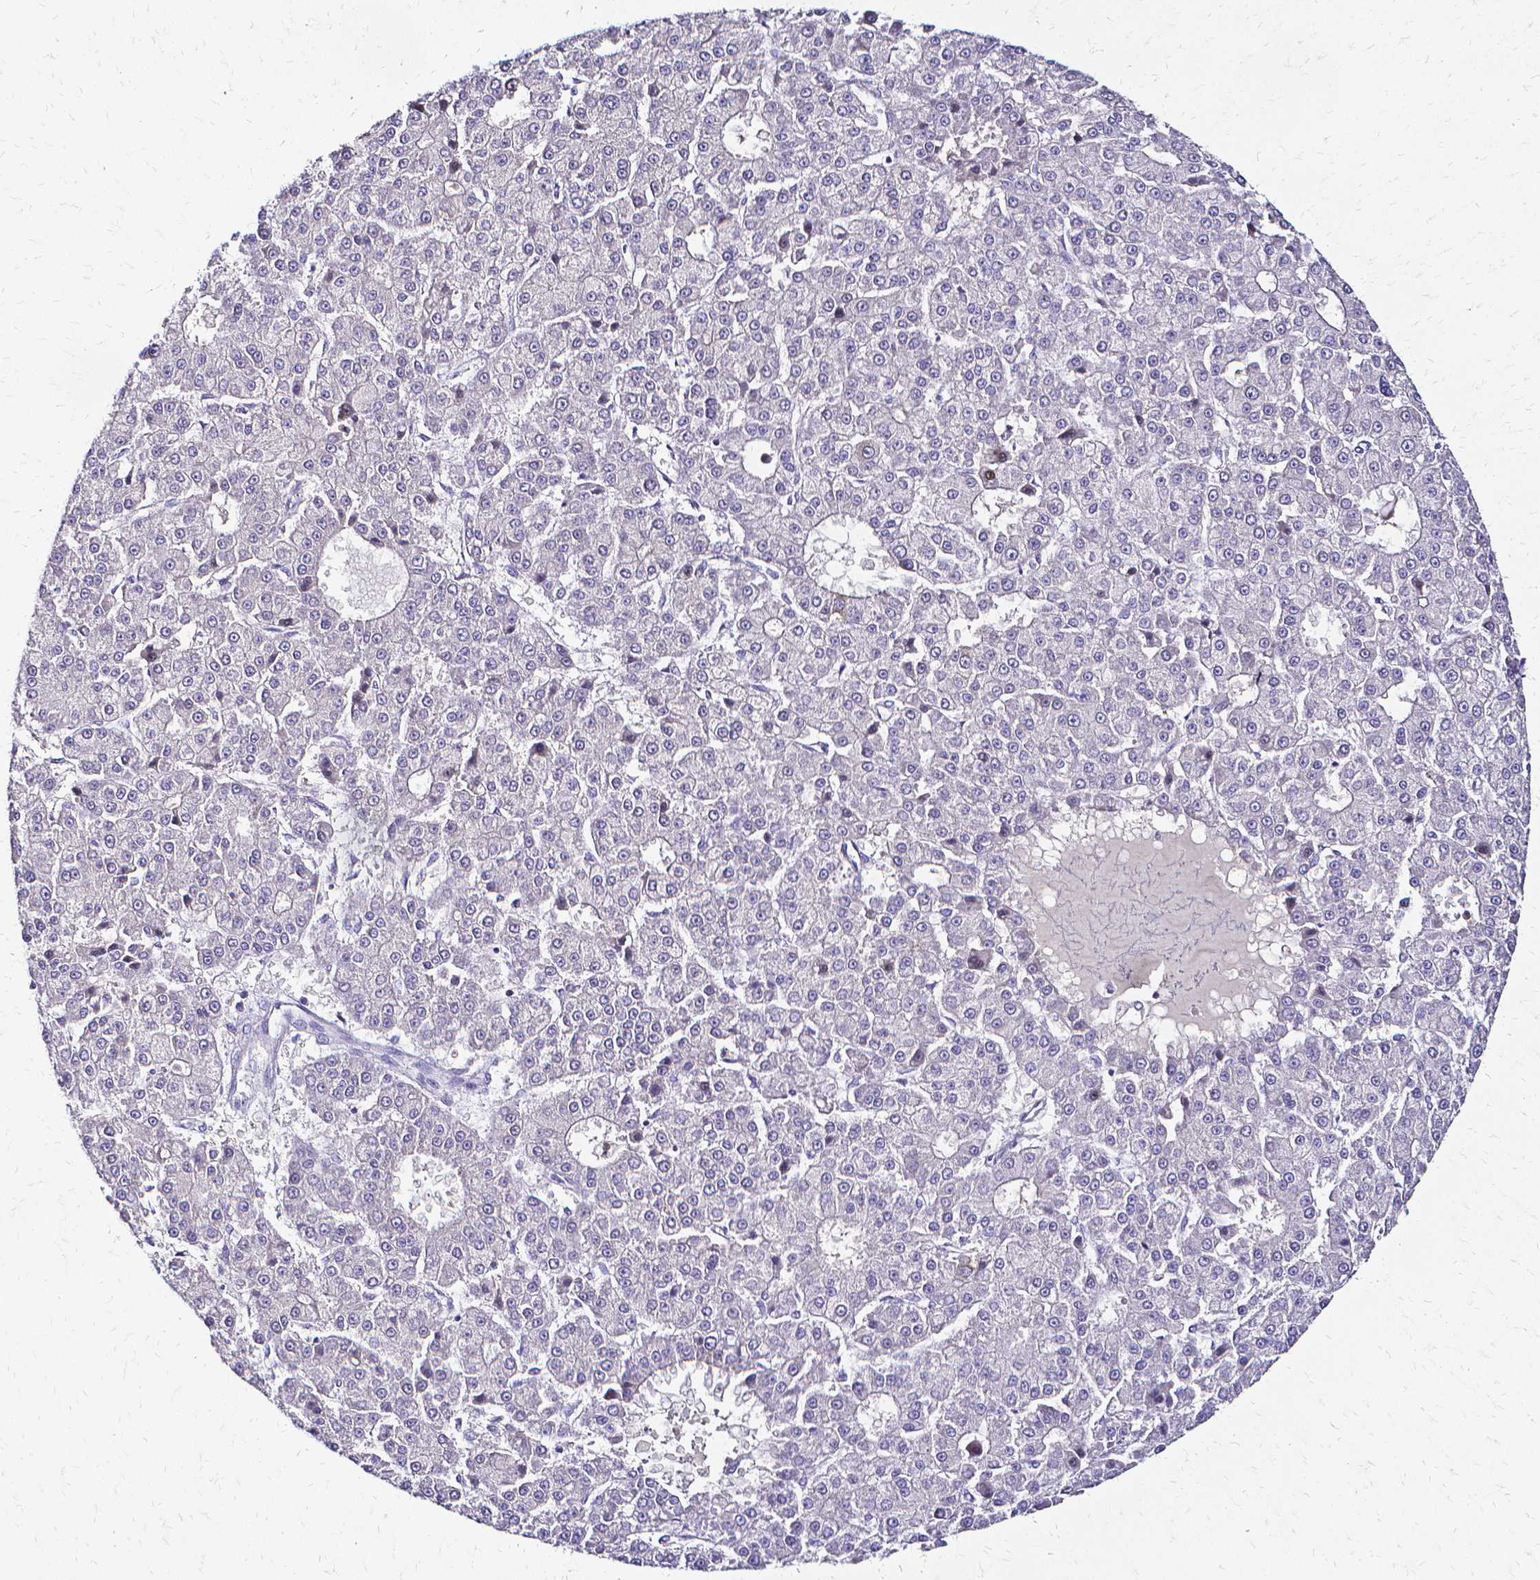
{"staining": {"intensity": "negative", "quantity": "none", "location": "none"}, "tissue": "liver cancer", "cell_type": "Tumor cells", "image_type": "cancer", "snomed": [{"axis": "morphology", "description": "Carcinoma, Hepatocellular, NOS"}, {"axis": "topography", "description": "Liver"}], "caption": "Protein analysis of liver hepatocellular carcinoma shows no significant staining in tumor cells.", "gene": "CCNB1", "patient": {"sex": "male", "age": 70}}